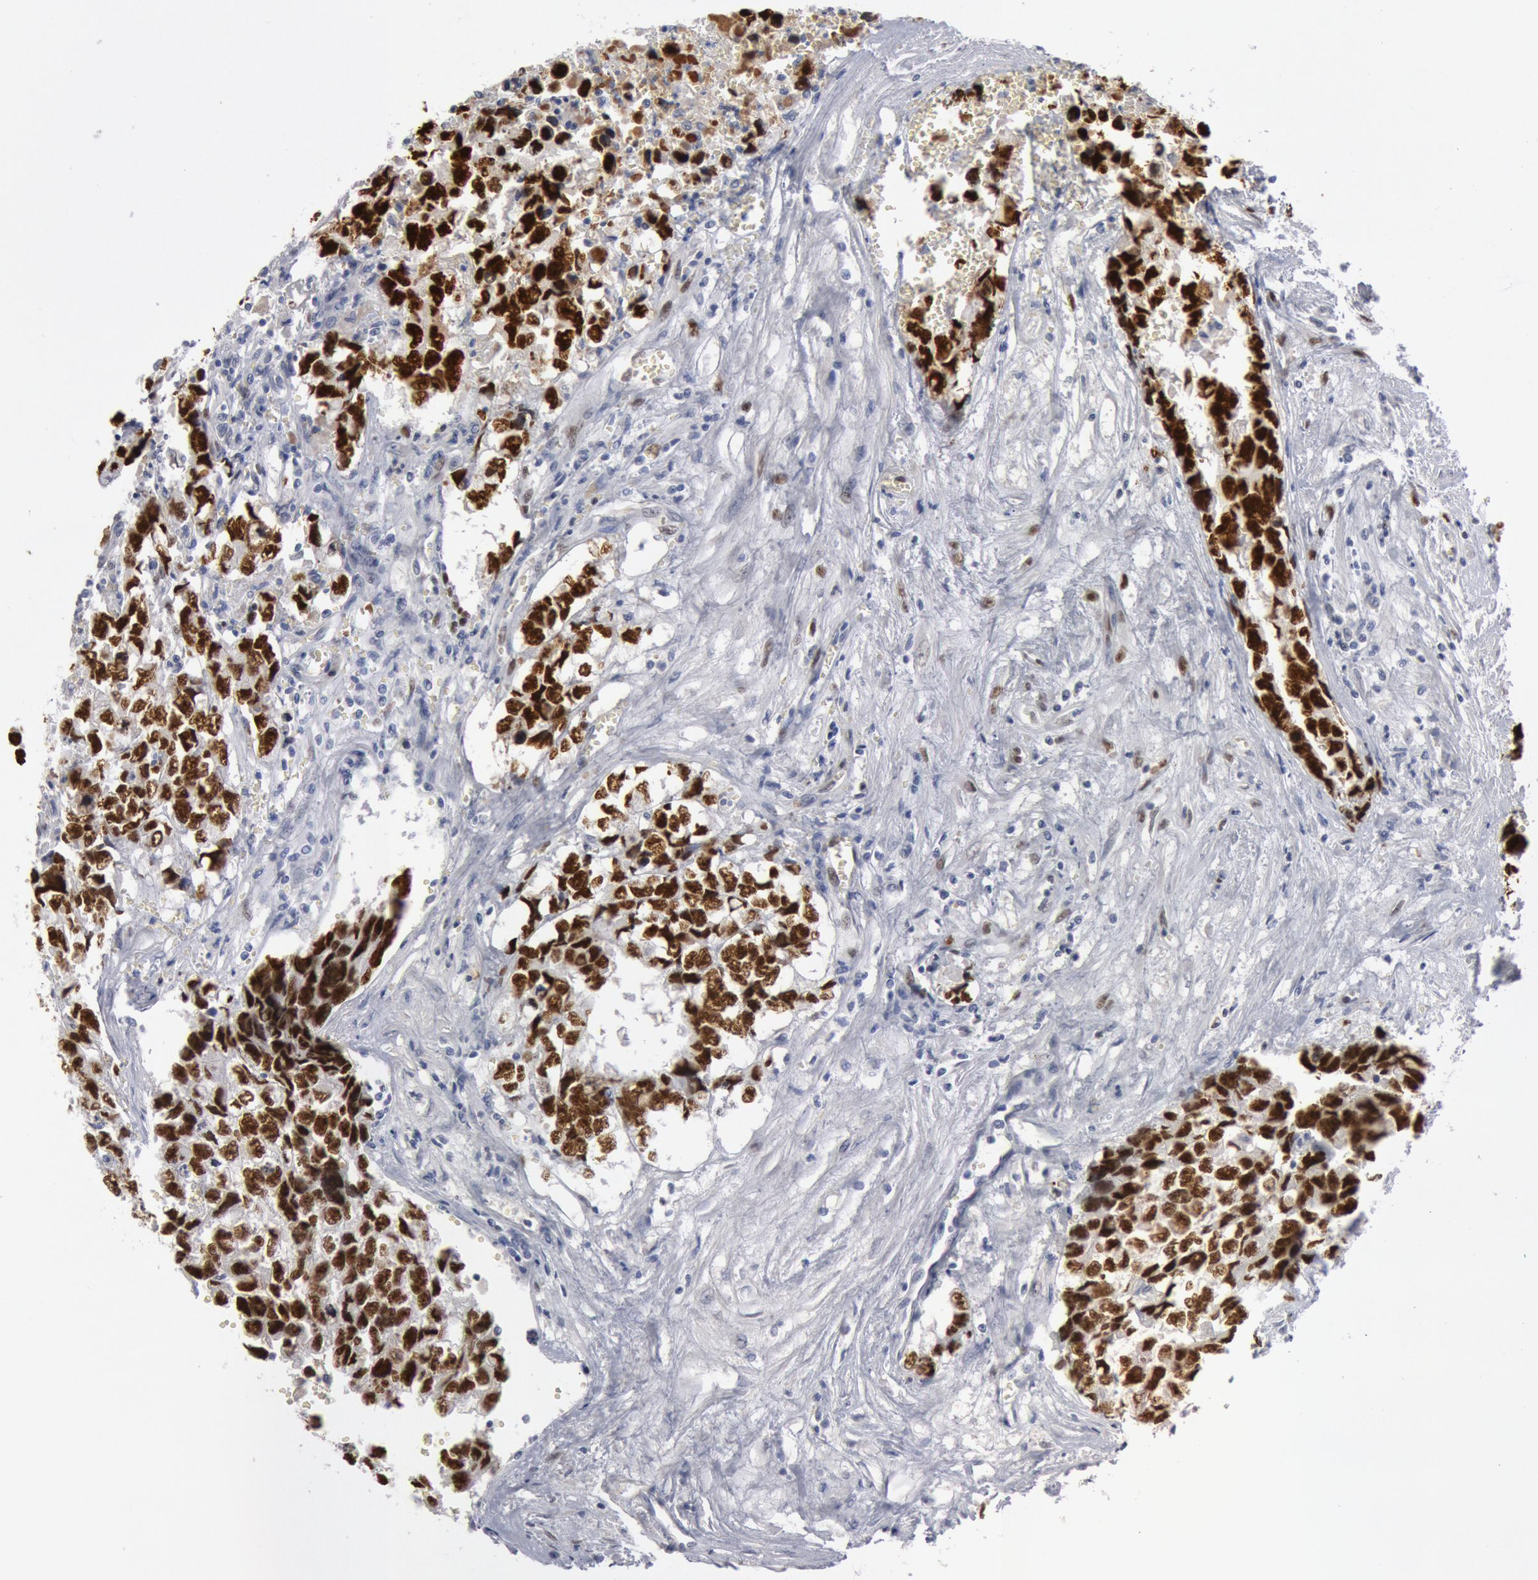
{"staining": {"intensity": "strong", "quantity": ">75%", "location": "nuclear"}, "tissue": "testis cancer", "cell_type": "Tumor cells", "image_type": "cancer", "snomed": [{"axis": "morphology", "description": "Carcinoma, Embryonal, NOS"}, {"axis": "topography", "description": "Testis"}], "caption": "This image exhibits testis cancer (embryonal carcinoma) stained with immunohistochemistry (IHC) to label a protein in brown. The nuclear of tumor cells show strong positivity for the protein. Nuclei are counter-stained blue.", "gene": "WDHD1", "patient": {"sex": "male", "age": 31}}